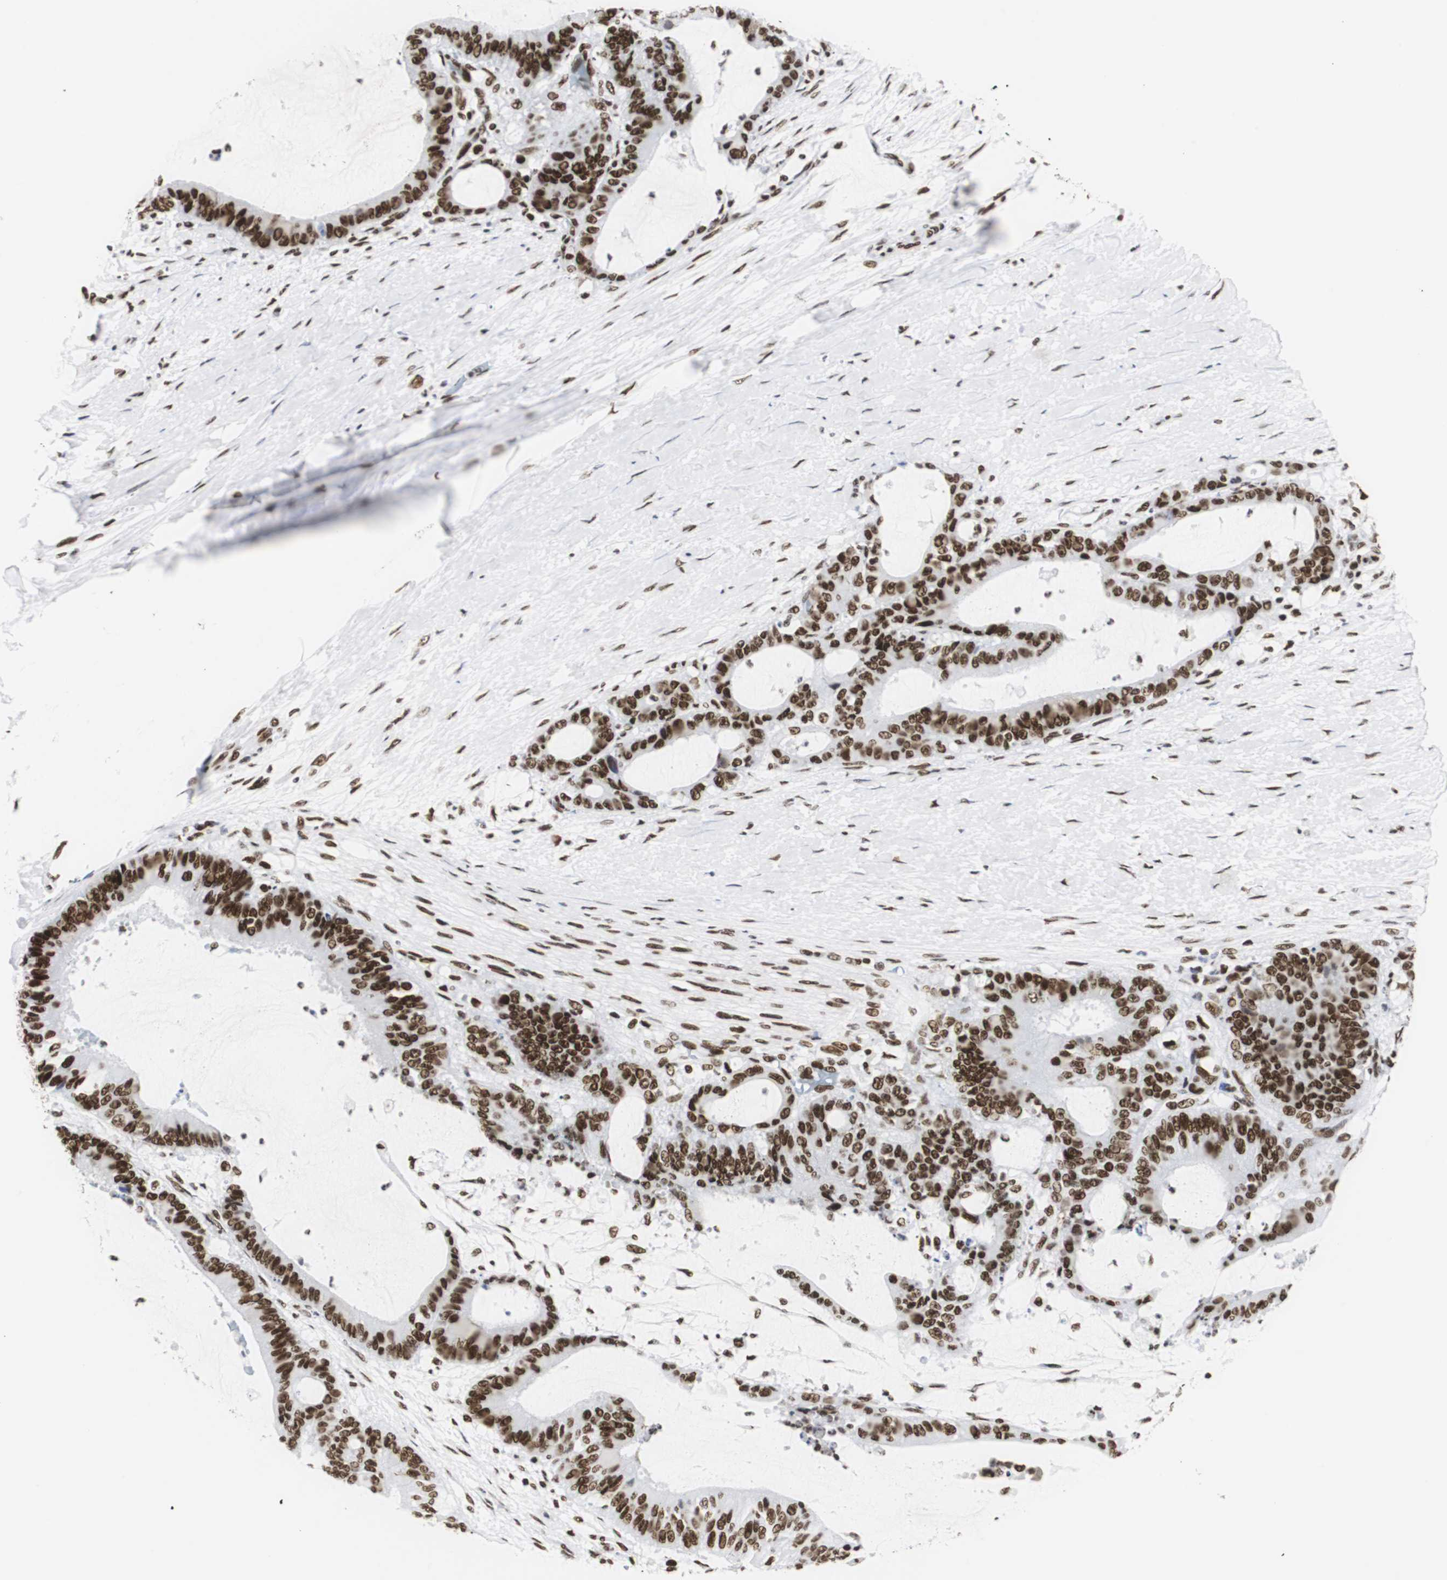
{"staining": {"intensity": "strong", "quantity": ">75%", "location": "nuclear"}, "tissue": "liver cancer", "cell_type": "Tumor cells", "image_type": "cancer", "snomed": [{"axis": "morphology", "description": "Cholangiocarcinoma"}, {"axis": "topography", "description": "Liver"}], "caption": "Protein staining demonstrates strong nuclear staining in approximately >75% of tumor cells in liver cholangiocarcinoma.", "gene": "HNRNPH2", "patient": {"sex": "female", "age": 73}}